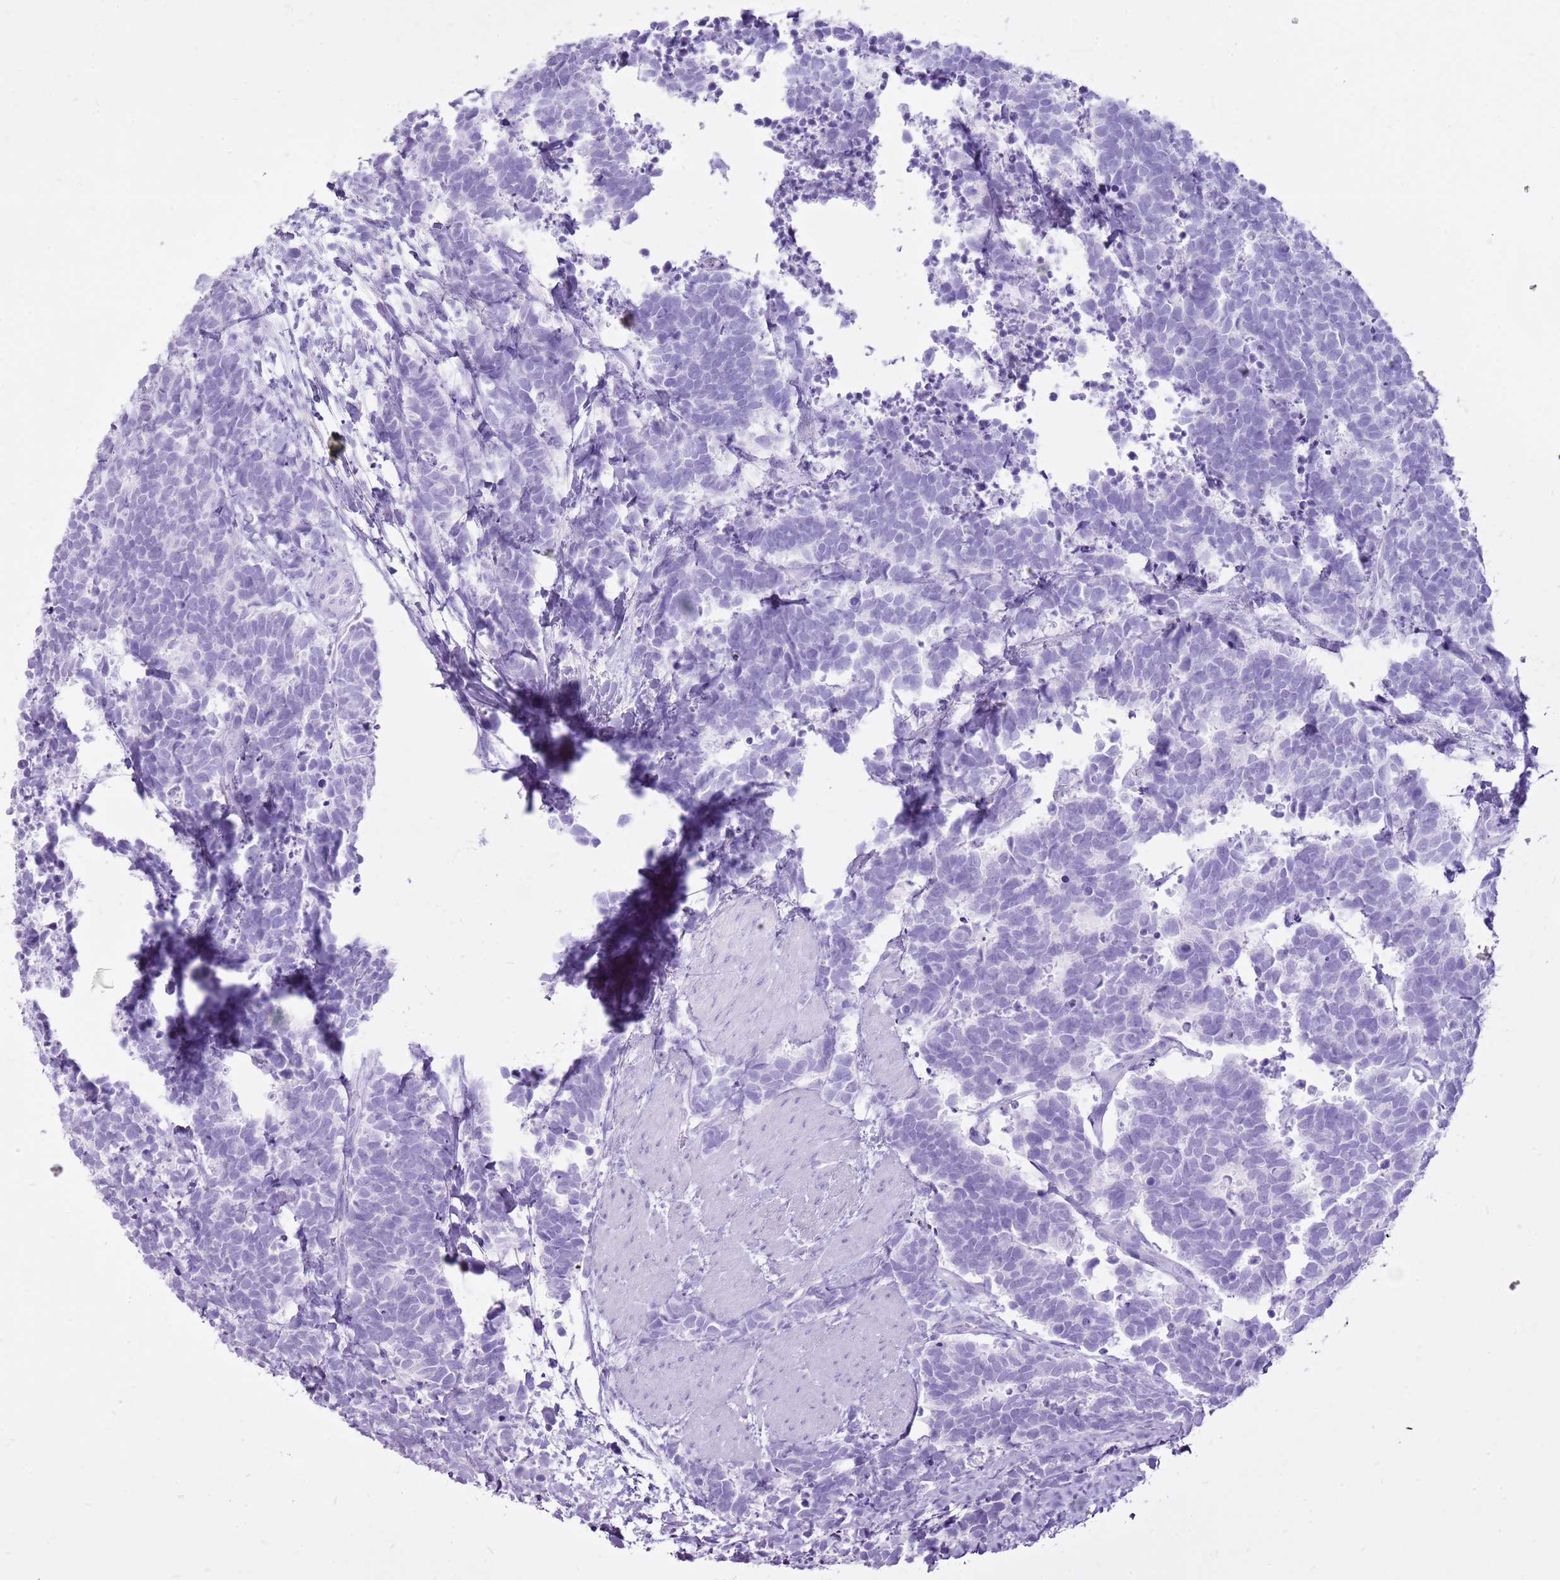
{"staining": {"intensity": "negative", "quantity": "none", "location": "none"}, "tissue": "carcinoid", "cell_type": "Tumor cells", "image_type": "cancer", "snomed": [{"axis": "morphology", "description": "Carcinoma, NOS"}, {"axis": "morphology", "description": "Carcinoid, malignant, NOS"}, {"axis": "topography", "description": "Prostate"}], "caption": "Carcinoma was stained to show a protein in brown. There is no significant positivity in tumor cells.", "gene": "CNFN", "patient": {"sex": "male", "age": 57}}